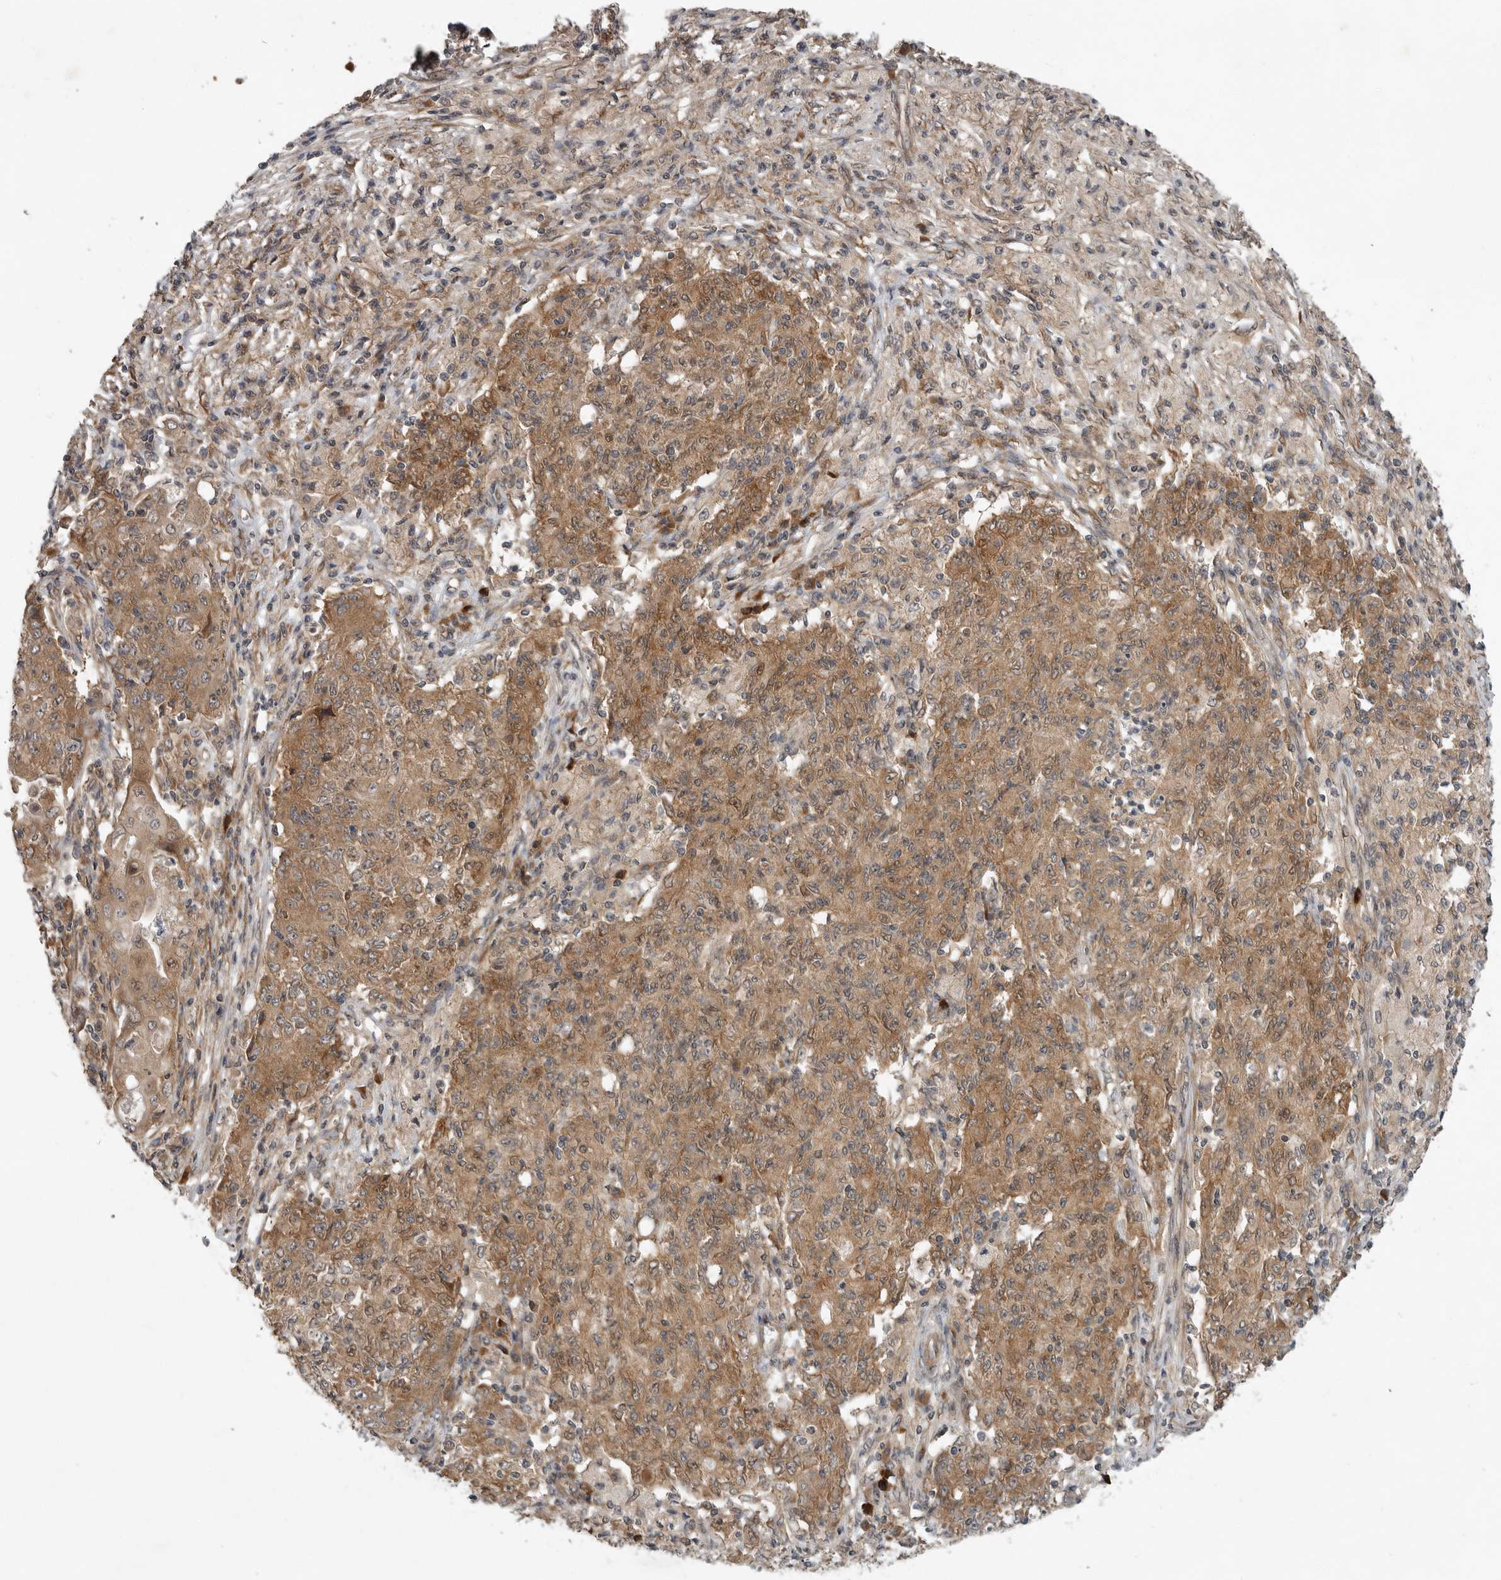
{"staining": {"intensity": "moderate", "quantity": ">75%", "location": "cytoplasmic/membranous"}, "tissue": "ovarian cancer", "cell_type": "Tumor cells", "image_type": "cancer", "snomed": [{"axis": "morphology", "description": "Carcinoma, endometroid"}, {"axis": "topography", "description": "Ovary"}], "caption": "DAB (3,3'-diaminobenzidine) immunohistochemical staining of ovarian endometroid carcinoma demonstrates moderate cytoplasmic/membranous protein expression in approximately >75% of tumor cells. (DAB (3,3'-diaminobenzidine) IHC with brightfield microscopy, high magnification).", "gene": "OSBPL9", "patient": {"sex": "female", "age": 42}}